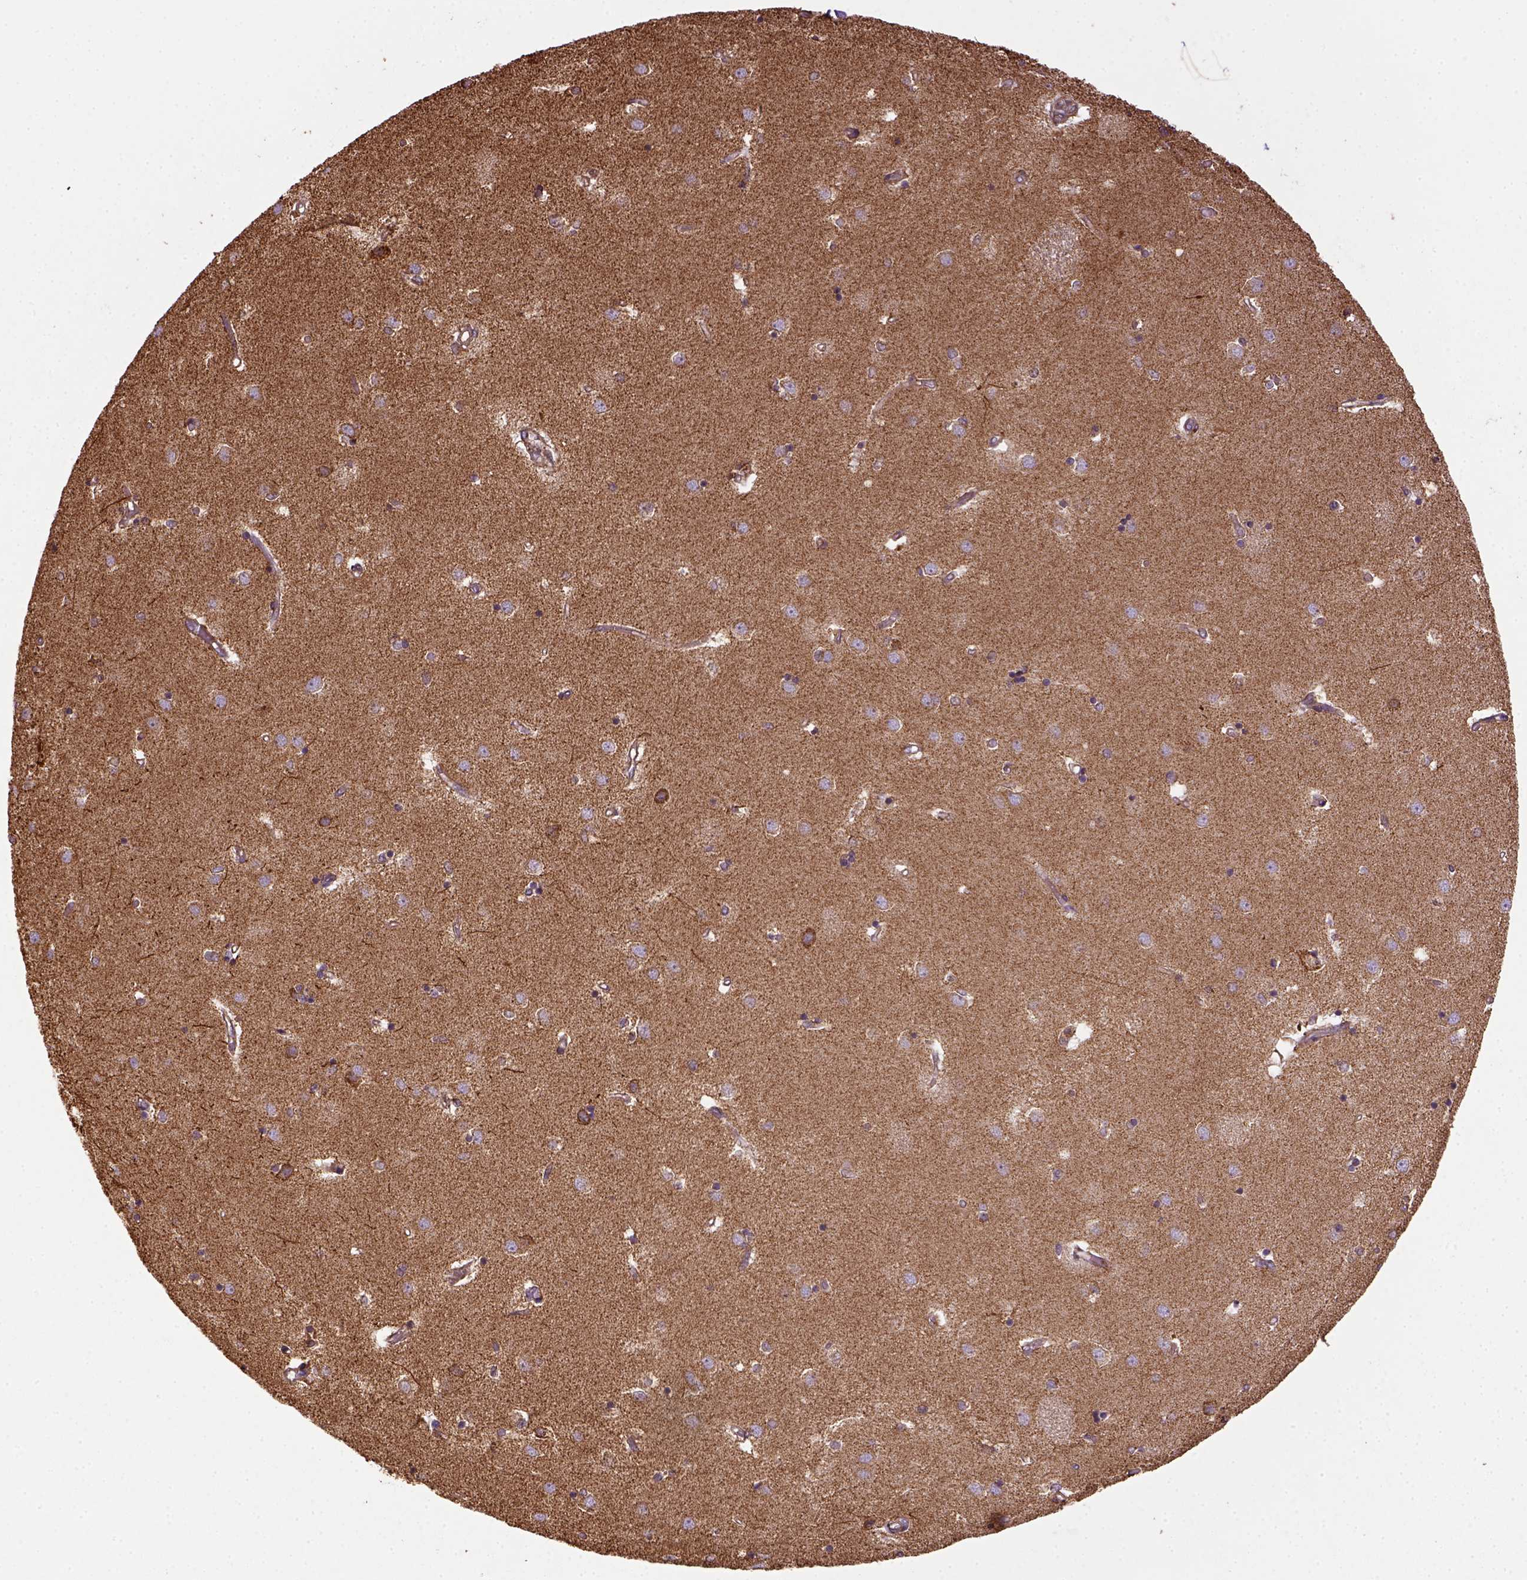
{"staining": {"intensity": "moderate", "quantity": ">75%", "location": "cytoplasmic/membranous"}, "tissue": "caudate", "cell_type": "Glial cells", "image_type": "normal", "snomed": [{"axis": "morphology", "description": "Normal tissue, NOS"}, {"axis": "topography", "description": "Lateral ventricle wall"}], "caption": "IHC histopathology image of benign human caudate stained for a protein (brown), which shows medium levels of moderate cytoplasmic/membranous staining in approximately >75% of glial cells.", "gene": "MAPK8IP3", "patient": {"sex": "male", "age": 54}}